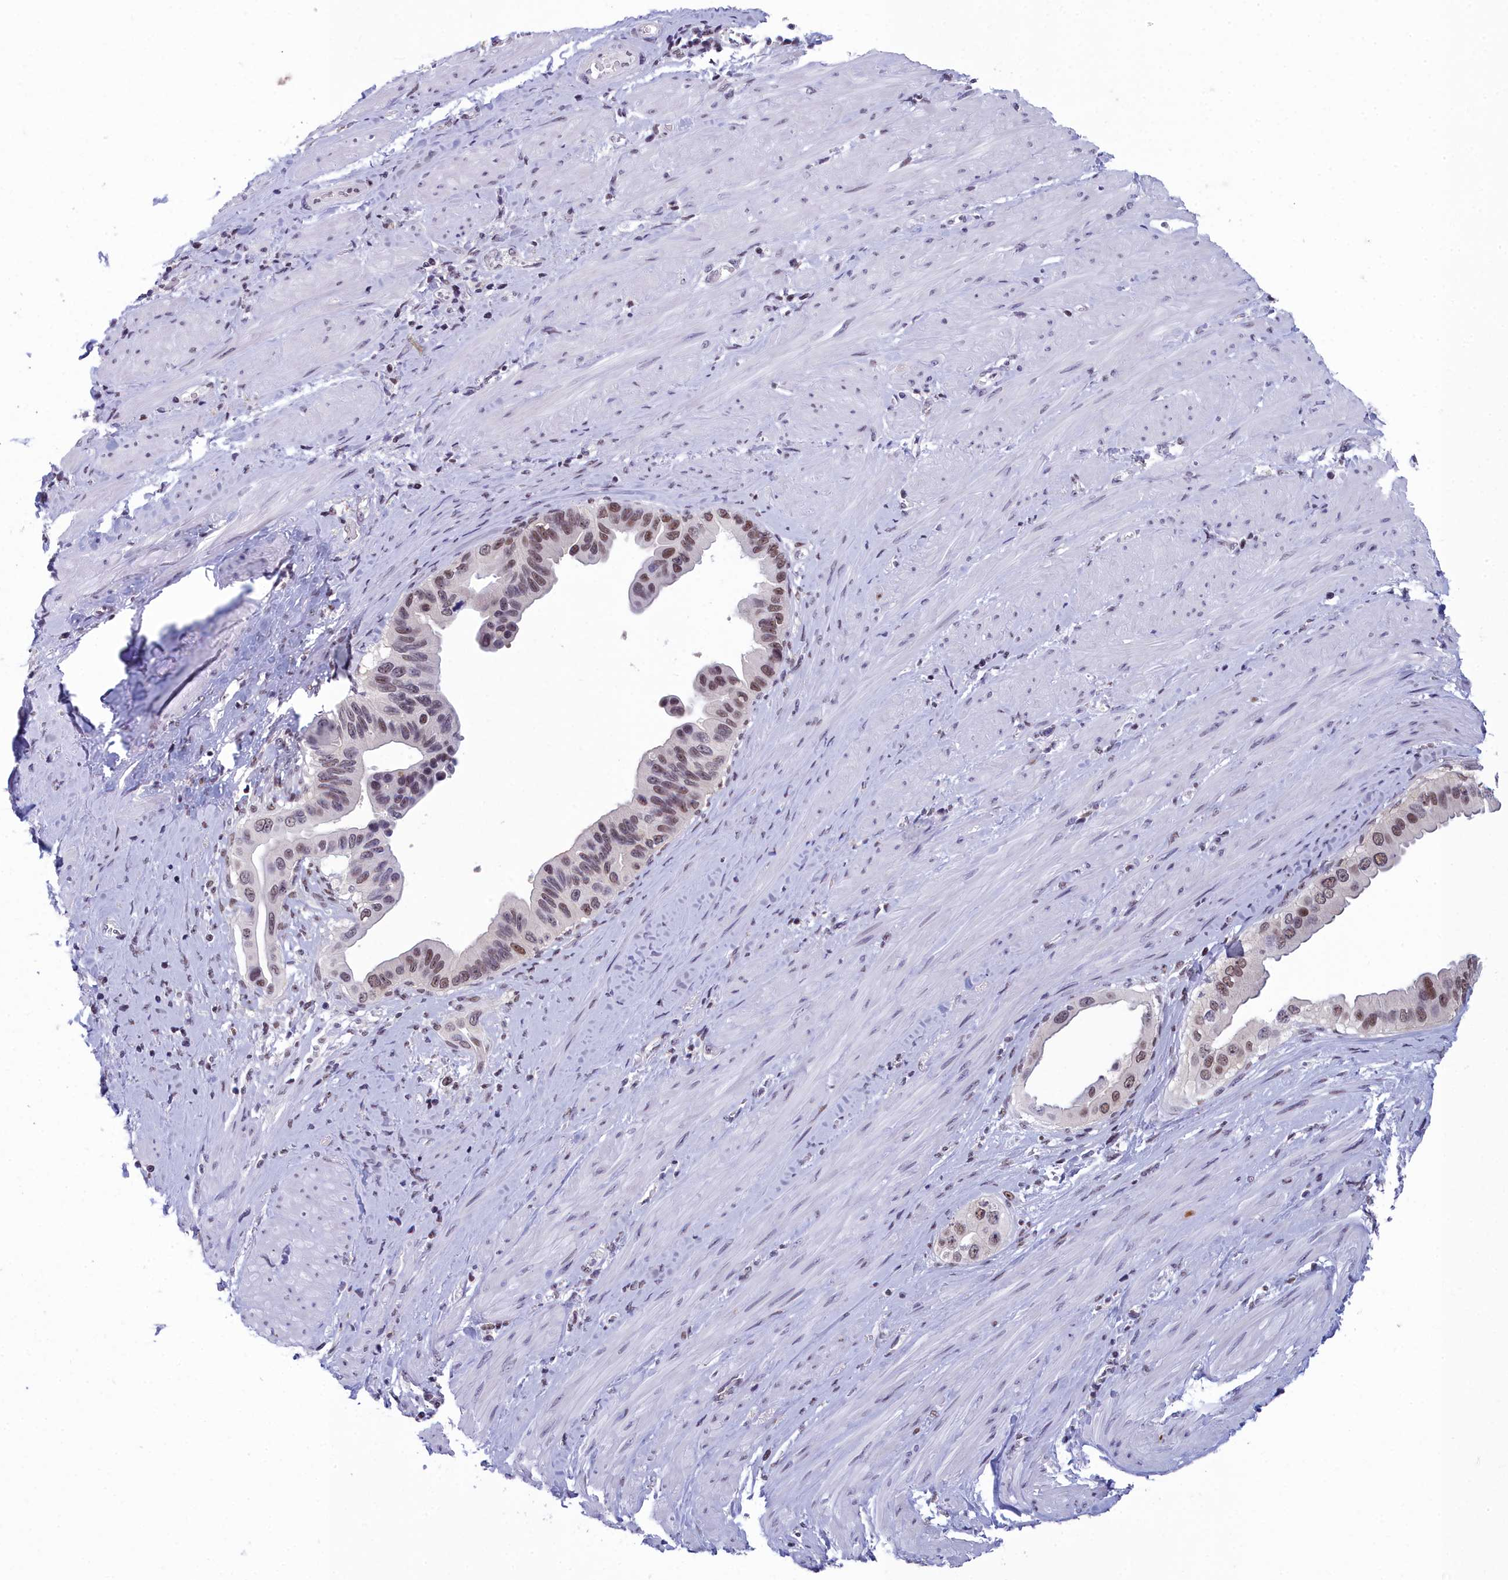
{"staining": {"intensity": "moderate", "quantity": "25%-75%", "location": "nuclear"}, "tissue": "pancreatic cancer", "cell_type": "Tumor cells", "image_type": "cancer", "snomed": [{"axis": "morphology", "description": "Adenocarcinoma, NOS"}, {"axis": "topography", "description": "Pancreas"}], "caption": "A medium amount of moderate nuclear positivity is identified in approximately 25%-75% of tumor cells in pancreatic adenocarcinoma tissue.", "gene": "CCDC97", "patient": {"sex": "female", "age": 56}}